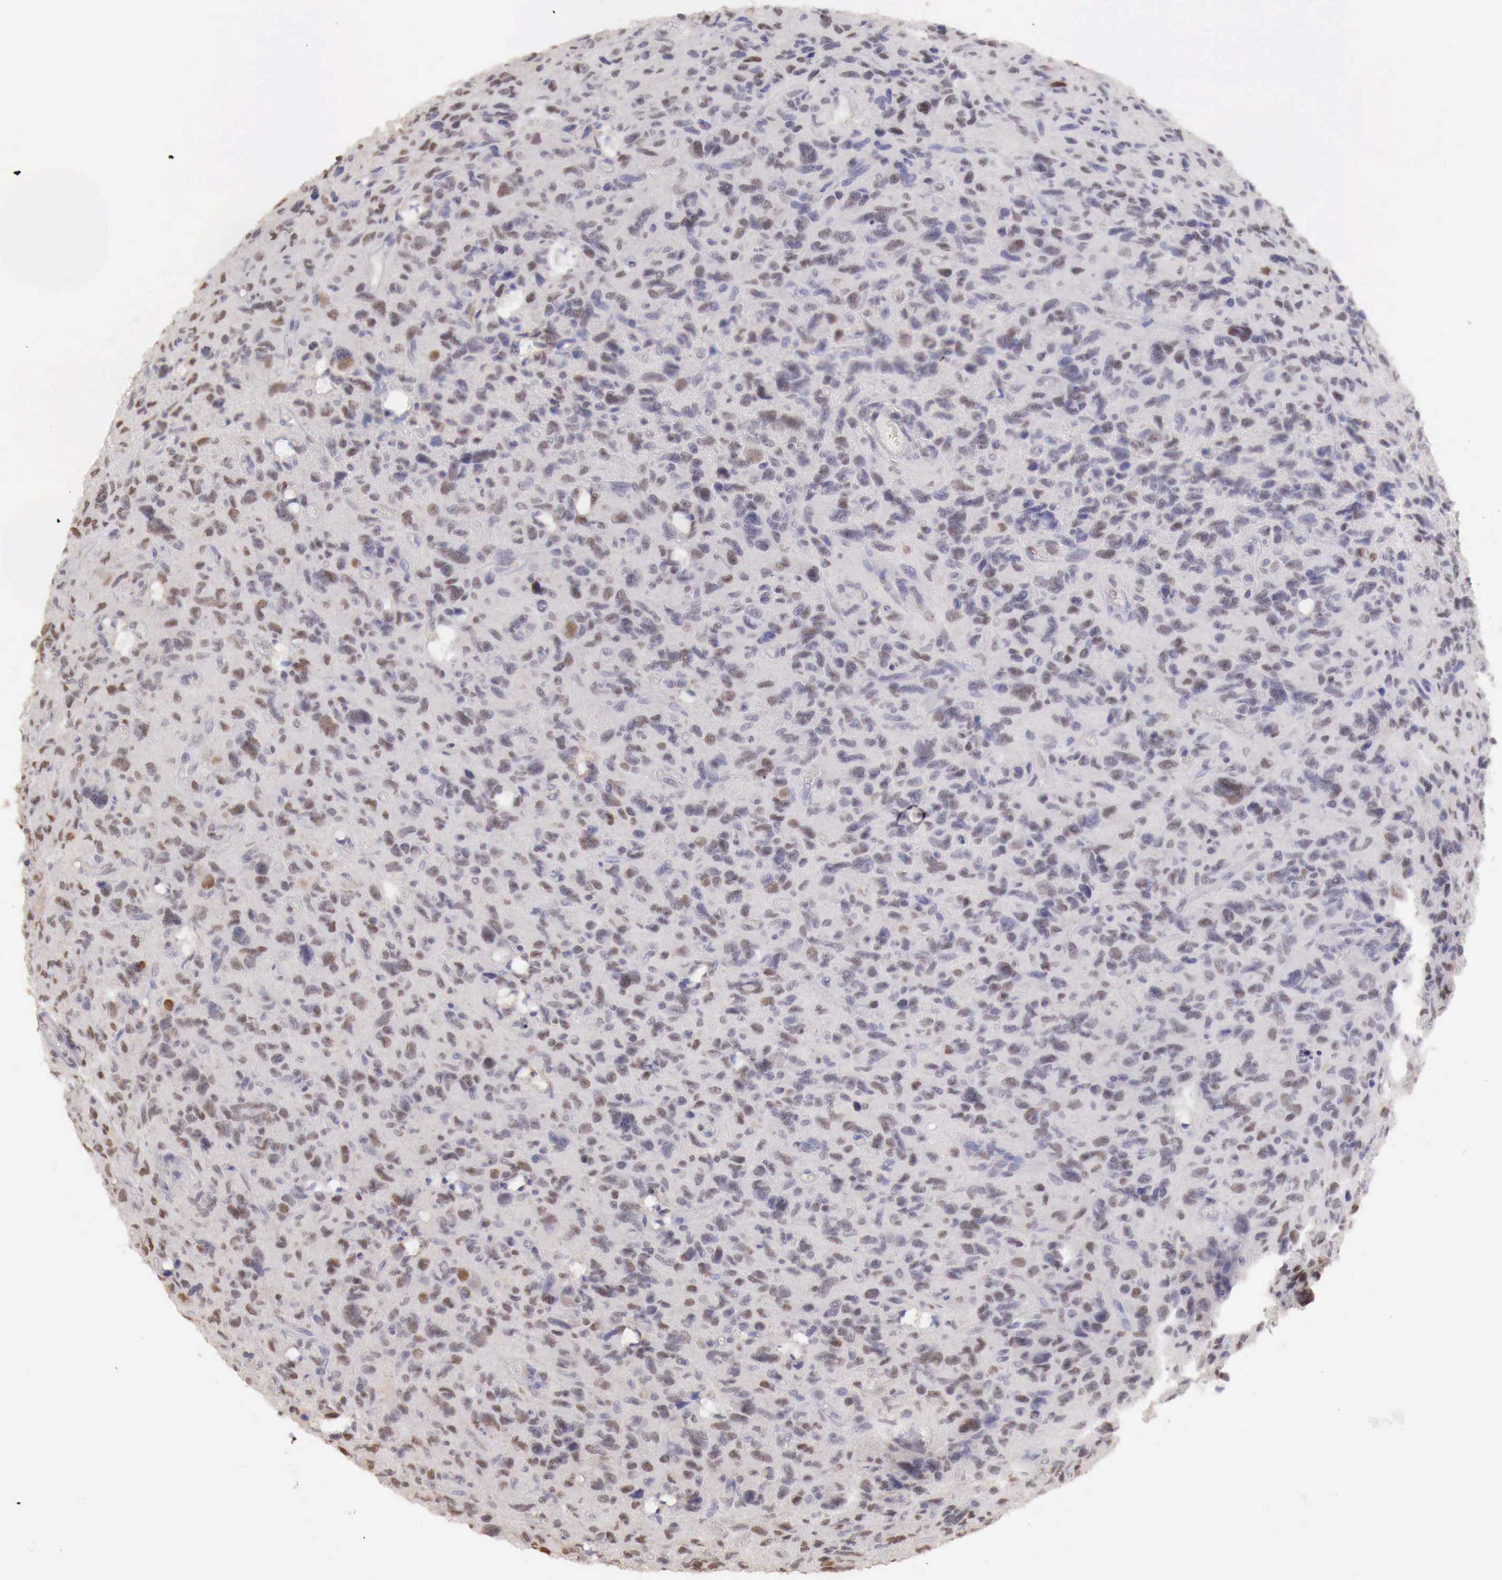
{"staining": {"intensity": "weak", "quantity": "<25%", "location": "nuclear"}, "tissue": "glioma", "cell_type": "Tumor cells", "image_type": "cancer", "snomed": [{"axis": "morphology", "description": "Glioma, malignant, High grade"}, {"axis": "topography", "description": "Brain"}], "caption": "This image is of glioma stained with IHC to label a protein in brown with the nuclei are counter-stained blue. There is no staining in tumor cells.", "gene": "UBA1", "patient": {"sex": "female", "age": 60}}